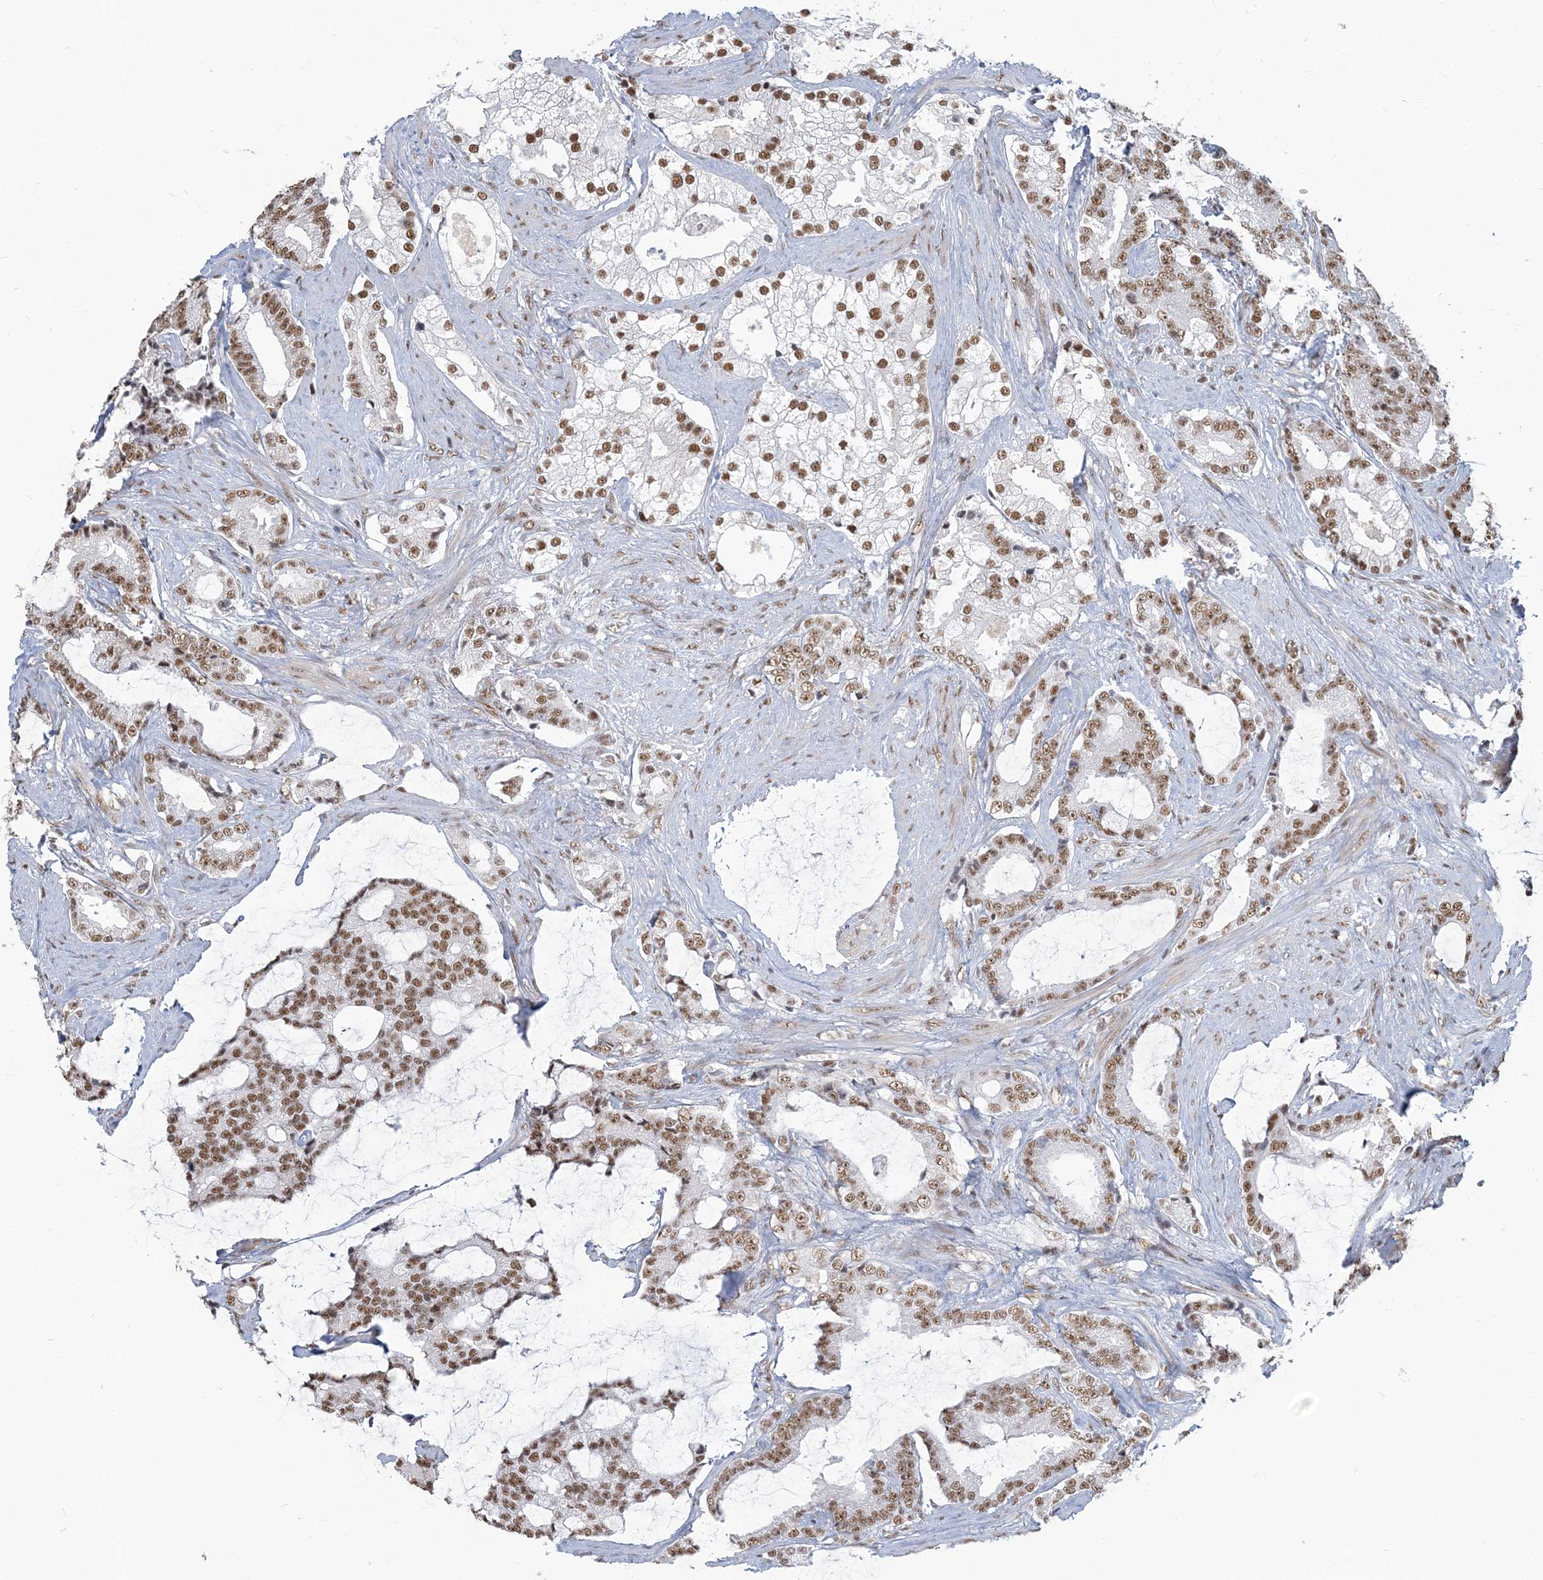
{"staining": {"intensity": "moderate", "quantity": ">75%", "location": "nuclear"}, "tissue": "prostate cancer", "cell_type": "Tumor cells", "image_type": "cancer", "snomed": [{"axis": "morphology", "description": "Adenocarcinoma, Low grade"}, {"axis": "topography", "description": "Prostate"}], "caption": "Adenocarcinoma (low-grade) (prostate) tissue reveals moderate nuclear positivity in approximately >75% of tumor cells, visualized by immunohistochemistry.", "gene": "PLRG1", "patient": {"sex": "male", "age": 58}}